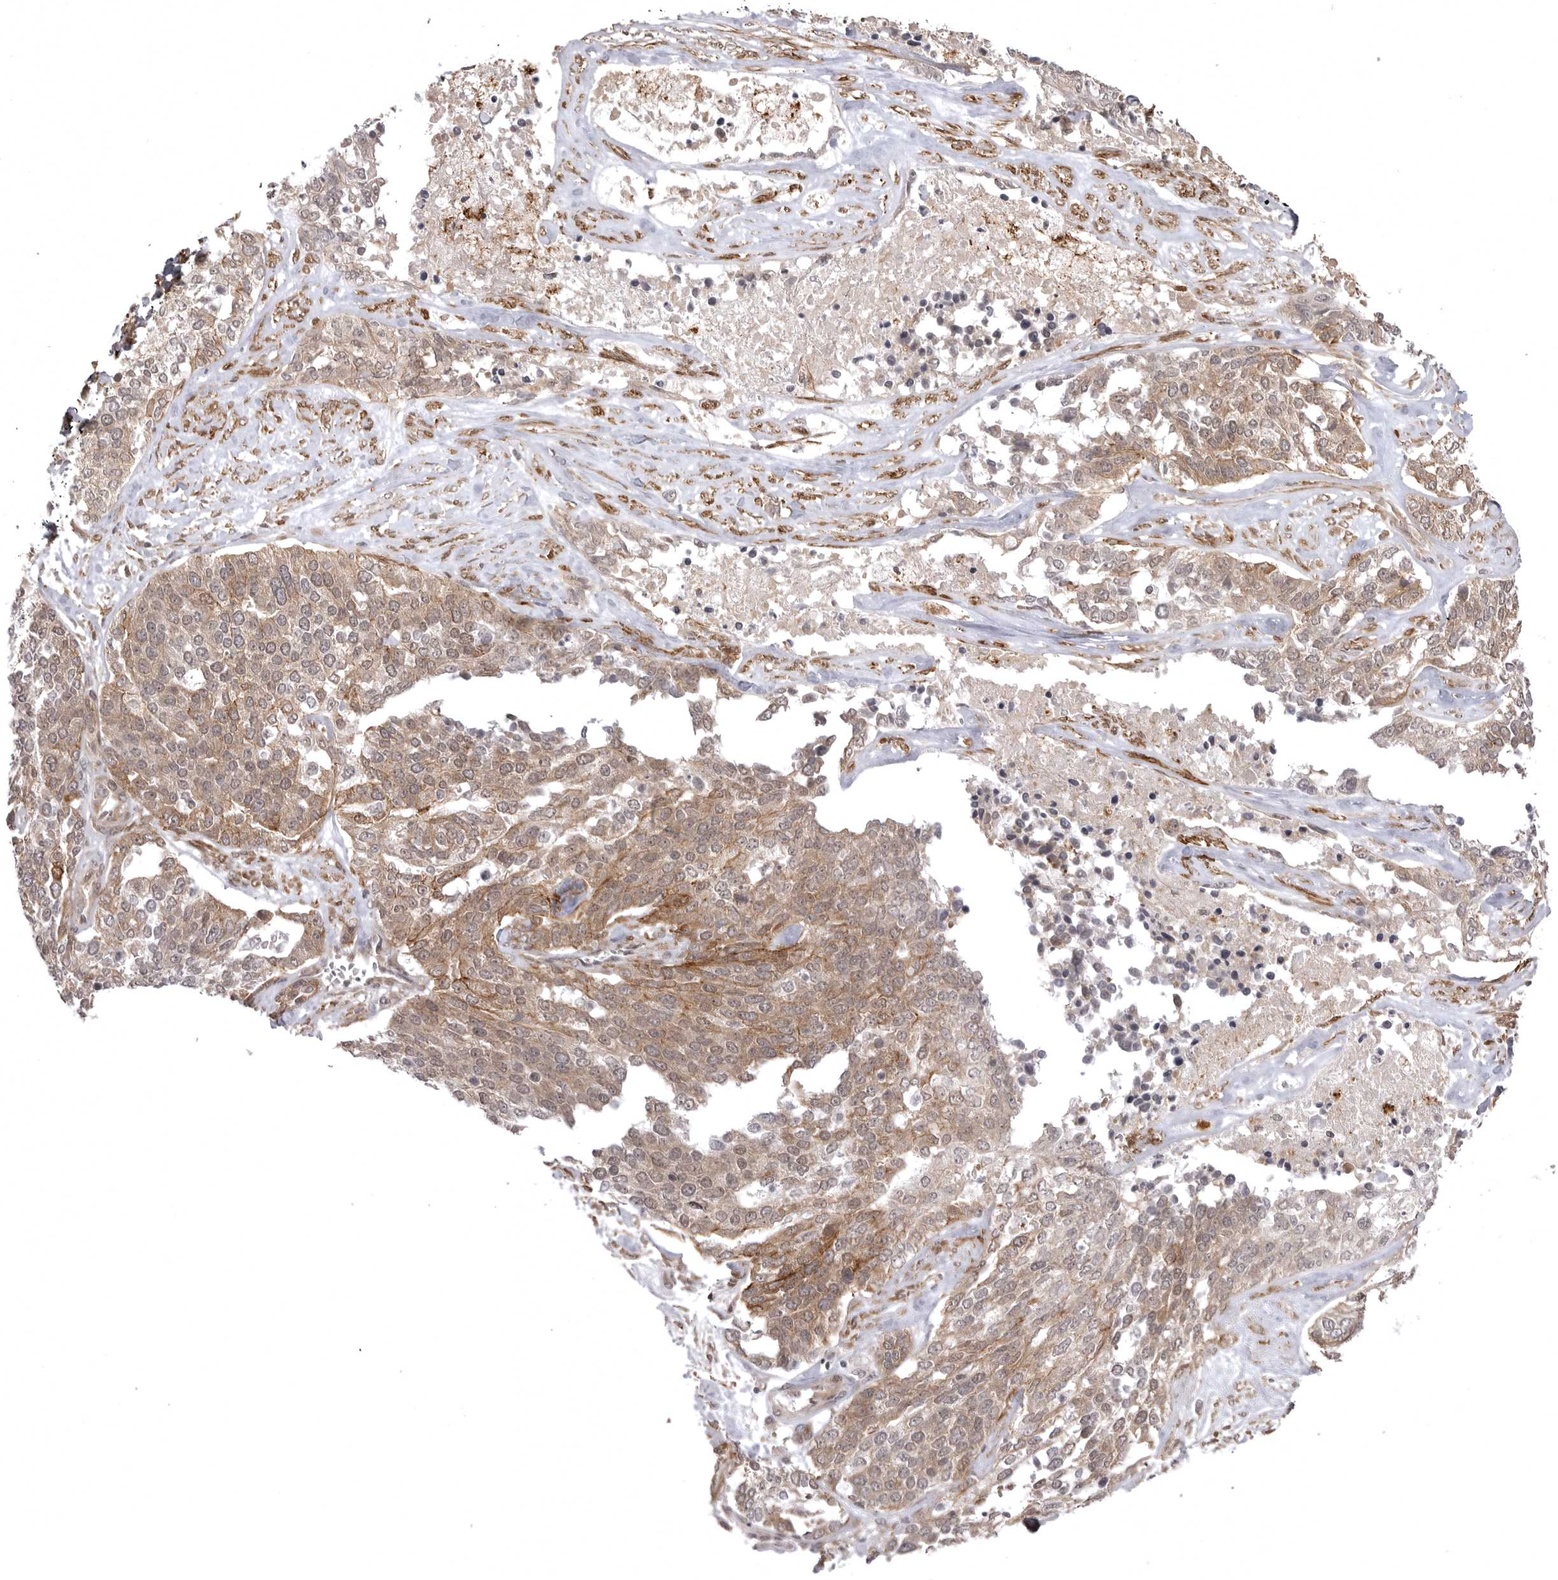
{"staining": {"intensity": "moderate", "quantity": ">75%", "location": "cytoplasmic/membranous"}, "tissue": "ovarian cancer", "cell_type": "Tumor cells", "image_type": "cancer", "snomed": [{"axis": "morphology", "description": "Cystadenocarcinoma, serous, NOS"}, {"axis": "topography", "description": "Ovary"}], "caption": "About >75% of tumor cells in serous cystadenocarcinoma (ovarian) display moderate cytoplasmic/membranous protein positivity as visualized by brown immunohistochemical staining.", "gene": "SORBS1", "patient": {"sex": "female", "age": 44}}